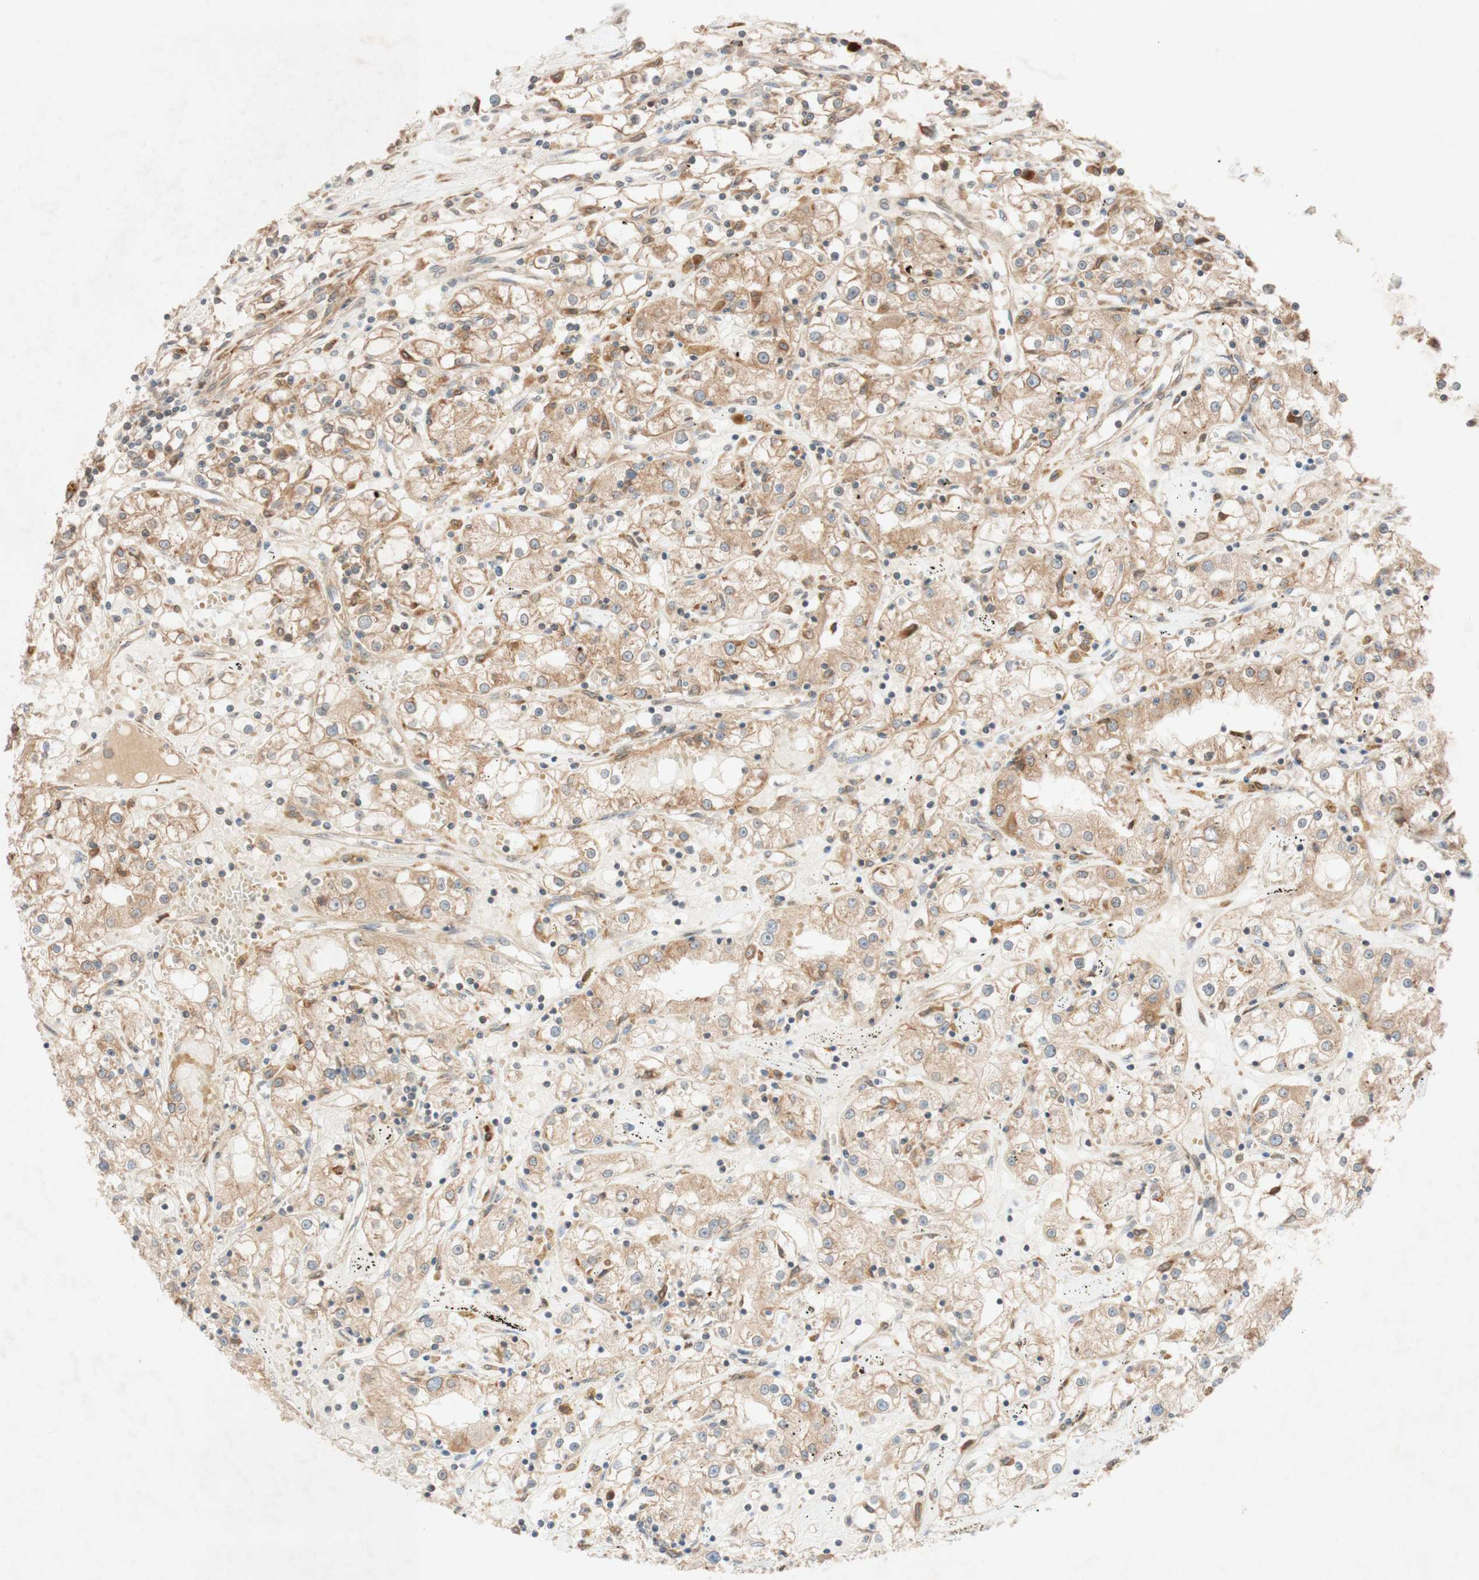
{"staining": {"intensity": "weak", "quantity": ">75%", "location": "cytoplasmic/membranous,nuclear"}, "tissue": "renal cancer", "cell_type": "Tumor cells", "image_type": "cancer", "snomed": [{"axis": "morphology", "description": "Adenocarcinoma, NOS"}, {"axis": "topography", "description": "Kidney"}], "caption": "Protein expression analysis of renal cancer (adenocarcinoma) reveals weak cytoplasmic/membranous and nuclear positivity in about >75% of tumor cells.", "gene": "PTPRU", "patient": {"sex": "male", "age": 56}}